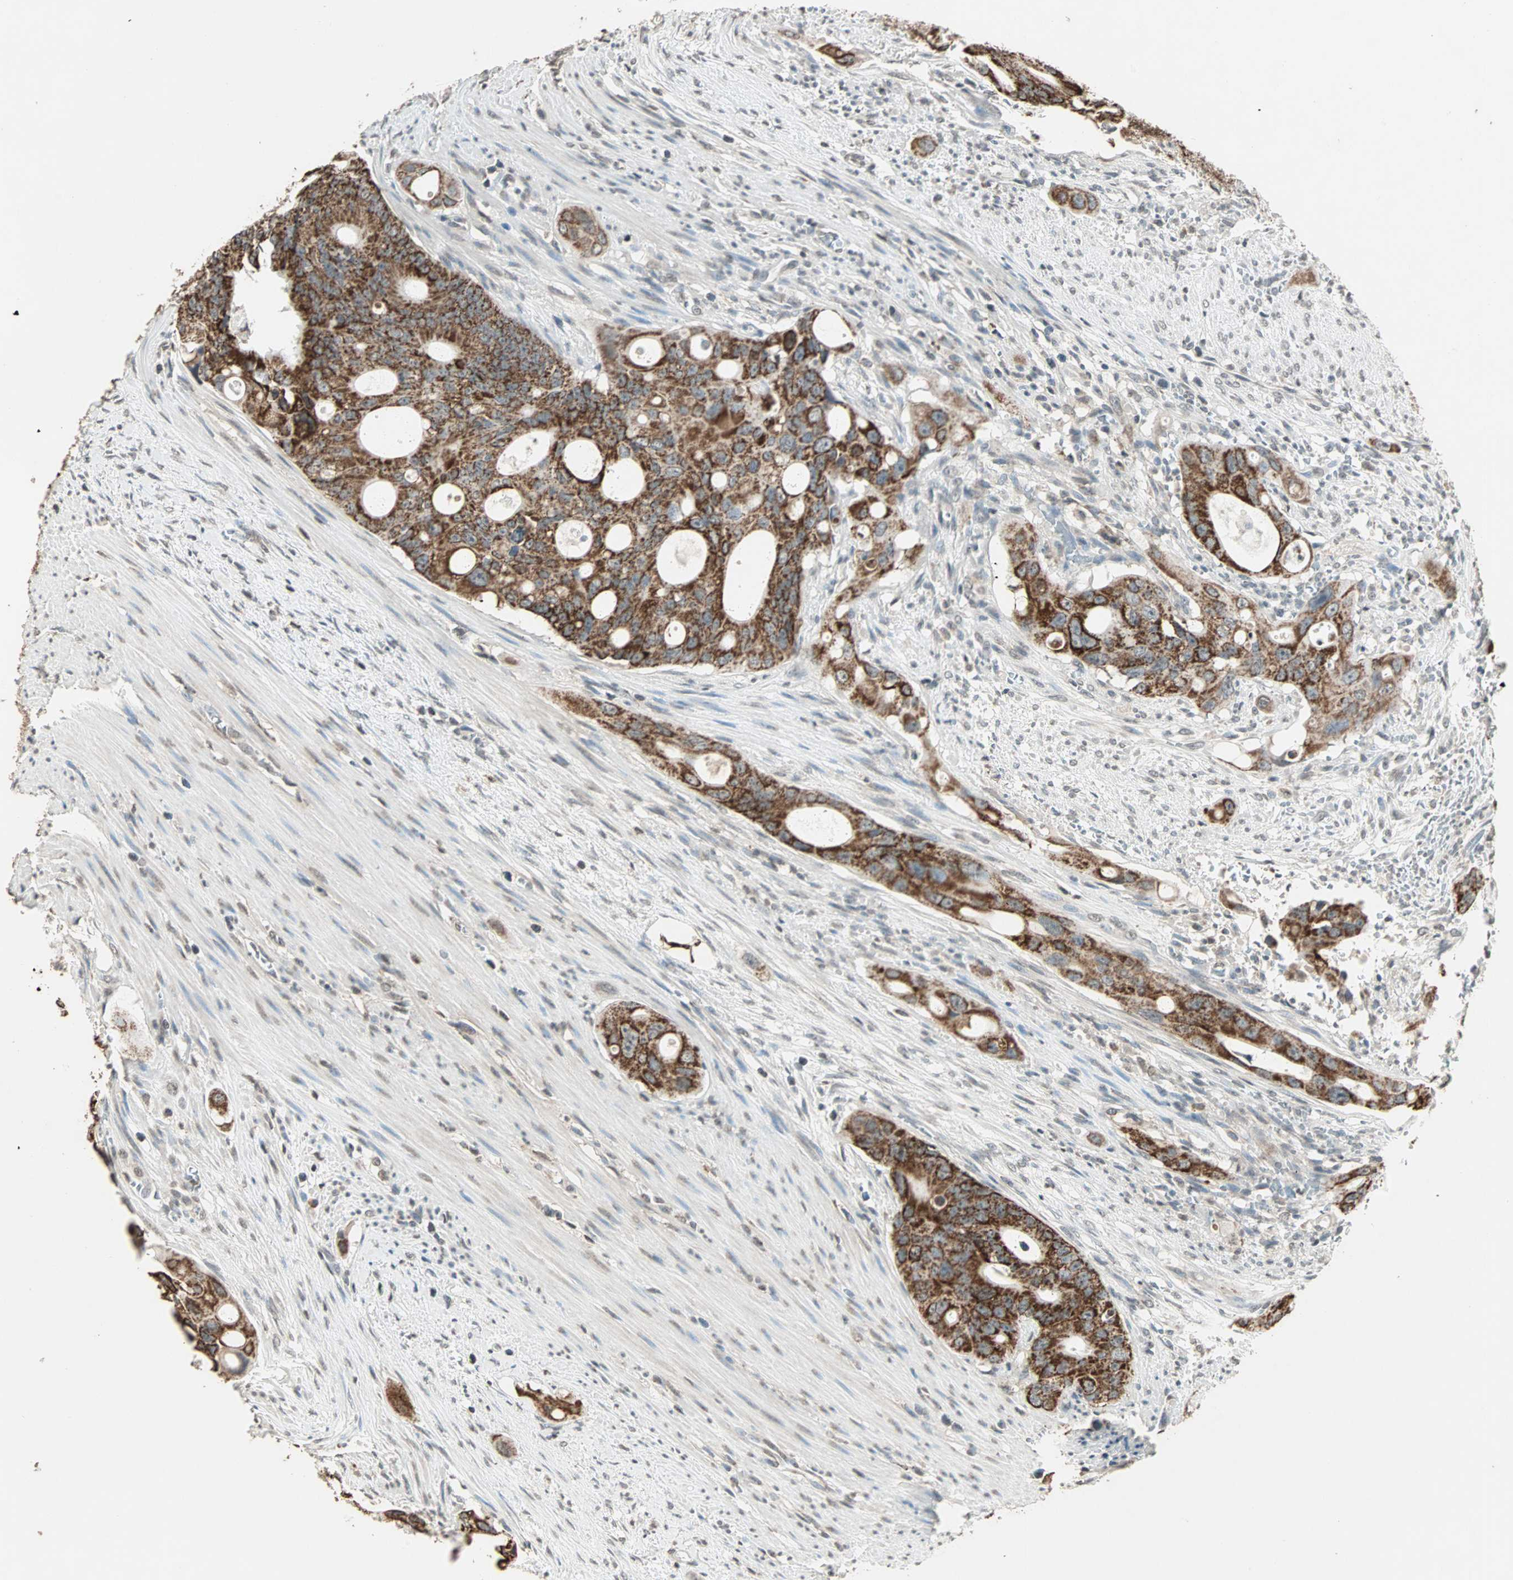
{"staining": {"intensity": "strong", "quantity": ">75%", "location": "cytoplasmic/membranous"}, "tissue": "colorectal cancer", "cell_type": "Tumor cells", "image_type": "cancer", "snomed": [{"axis": "morphology", "description": "Adenocarcinoma, NOS"}, {"axis": "topography", "description": "Colon"}], "caption": "Protein analysis of colorectal cancer (adenocarcinoma) tissue demonstrates strong cytoplasmic/membranous staining in approximately >75% of tumor cells.", "gene": "PRELID1", "patient": {"sex": "female", "age": 57}}